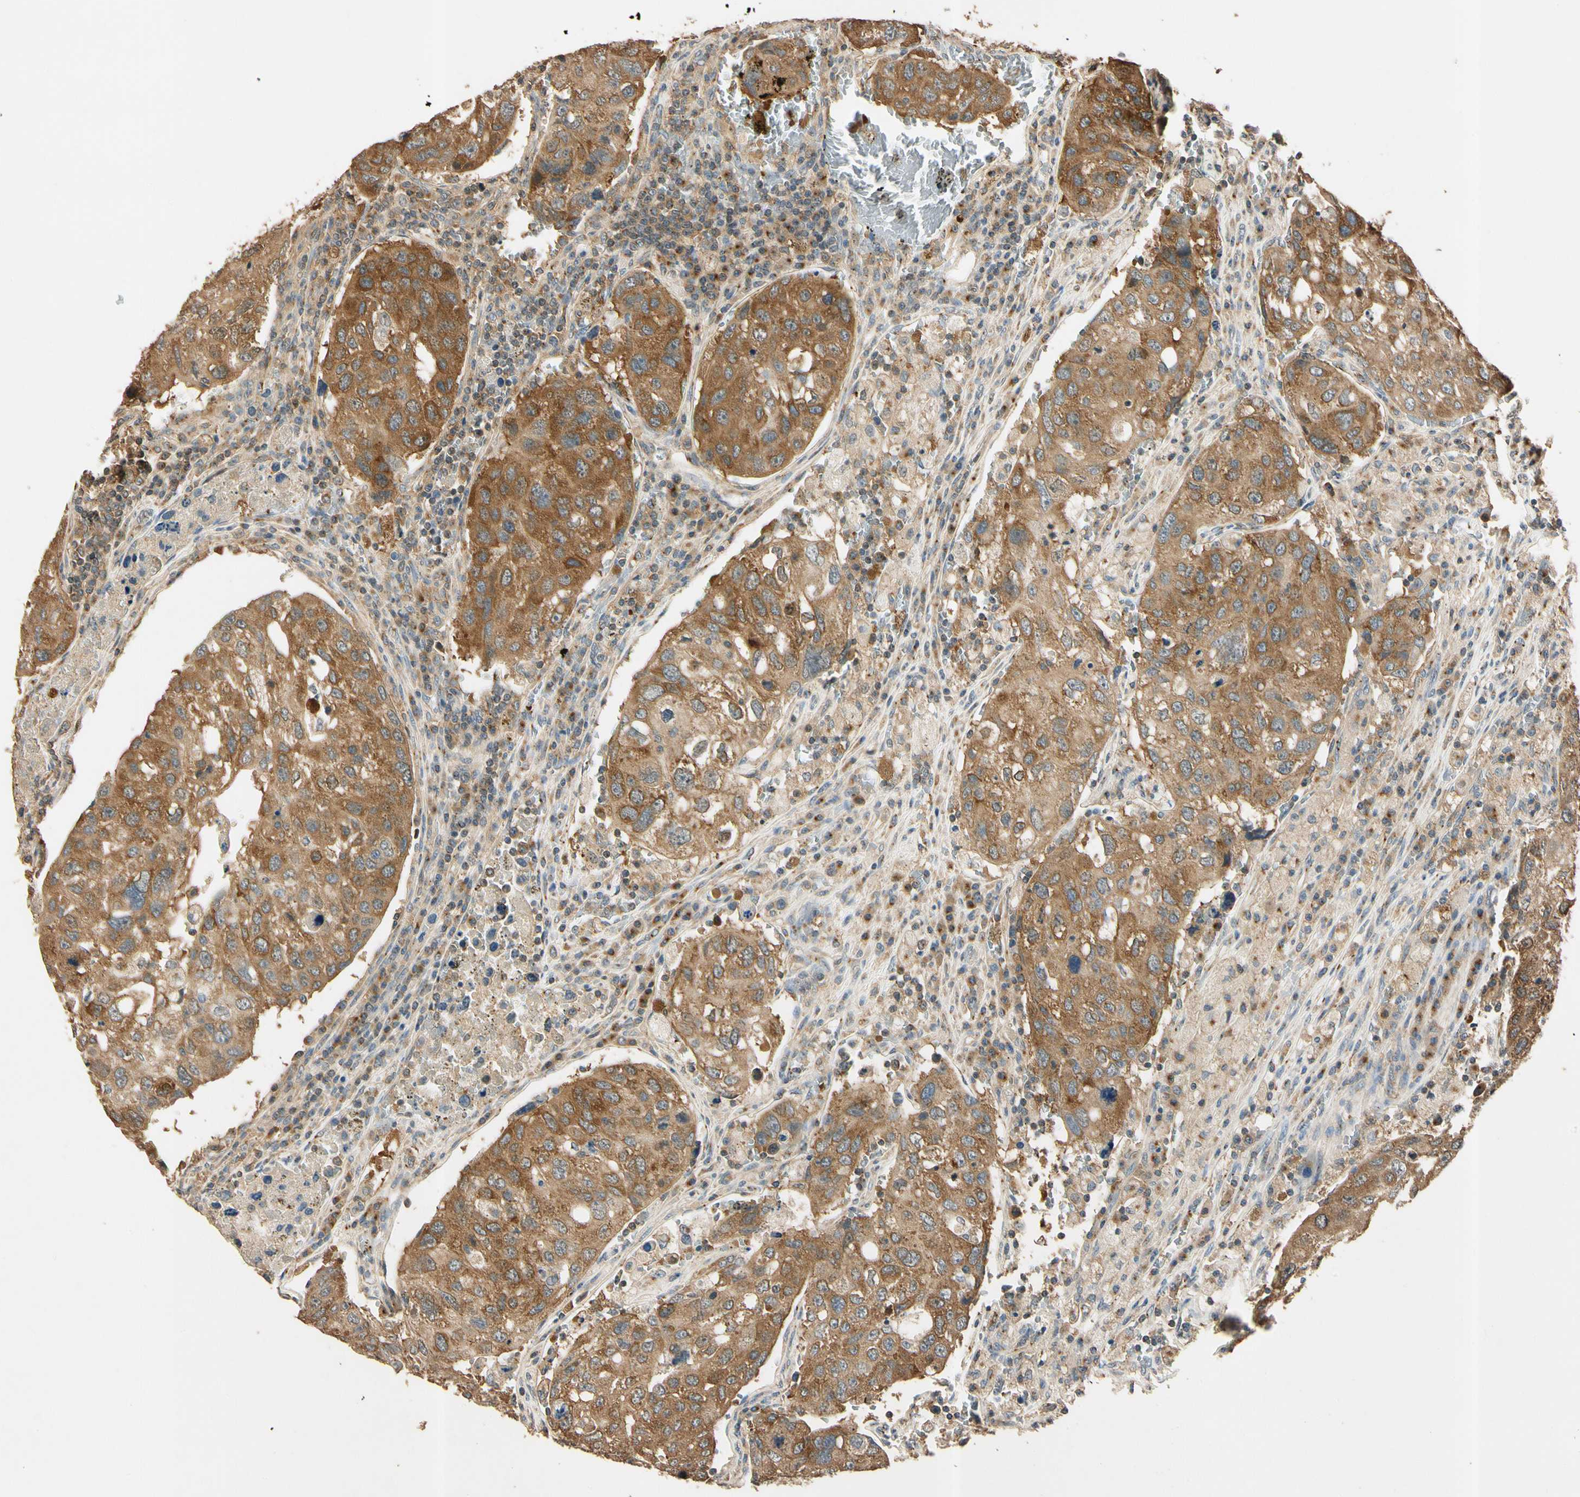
{"staining": {"intensity": "moderate", "quantity": ">75%", "location": "cytoplasmic/membranous"}, "tissue": "urothelial cancer", "cell_type": "Tumor cells", "image_type": "cancer", "snomed": [{"axis": "morphology", "description": "Urothelial carcinoma, High grade"}, {"axis": "topography", "description": "Lymph node"}, {"axis": "topography", "description": "Urinary bladder"}], "caption": "Protein expression analysis of urothelial cancer exhibits moderate cytoplasmic/membranous positivity in approximately >75% of tumor cells.", "gene": "AKAP9", "patient": {"sex": "male", "age": 51}}